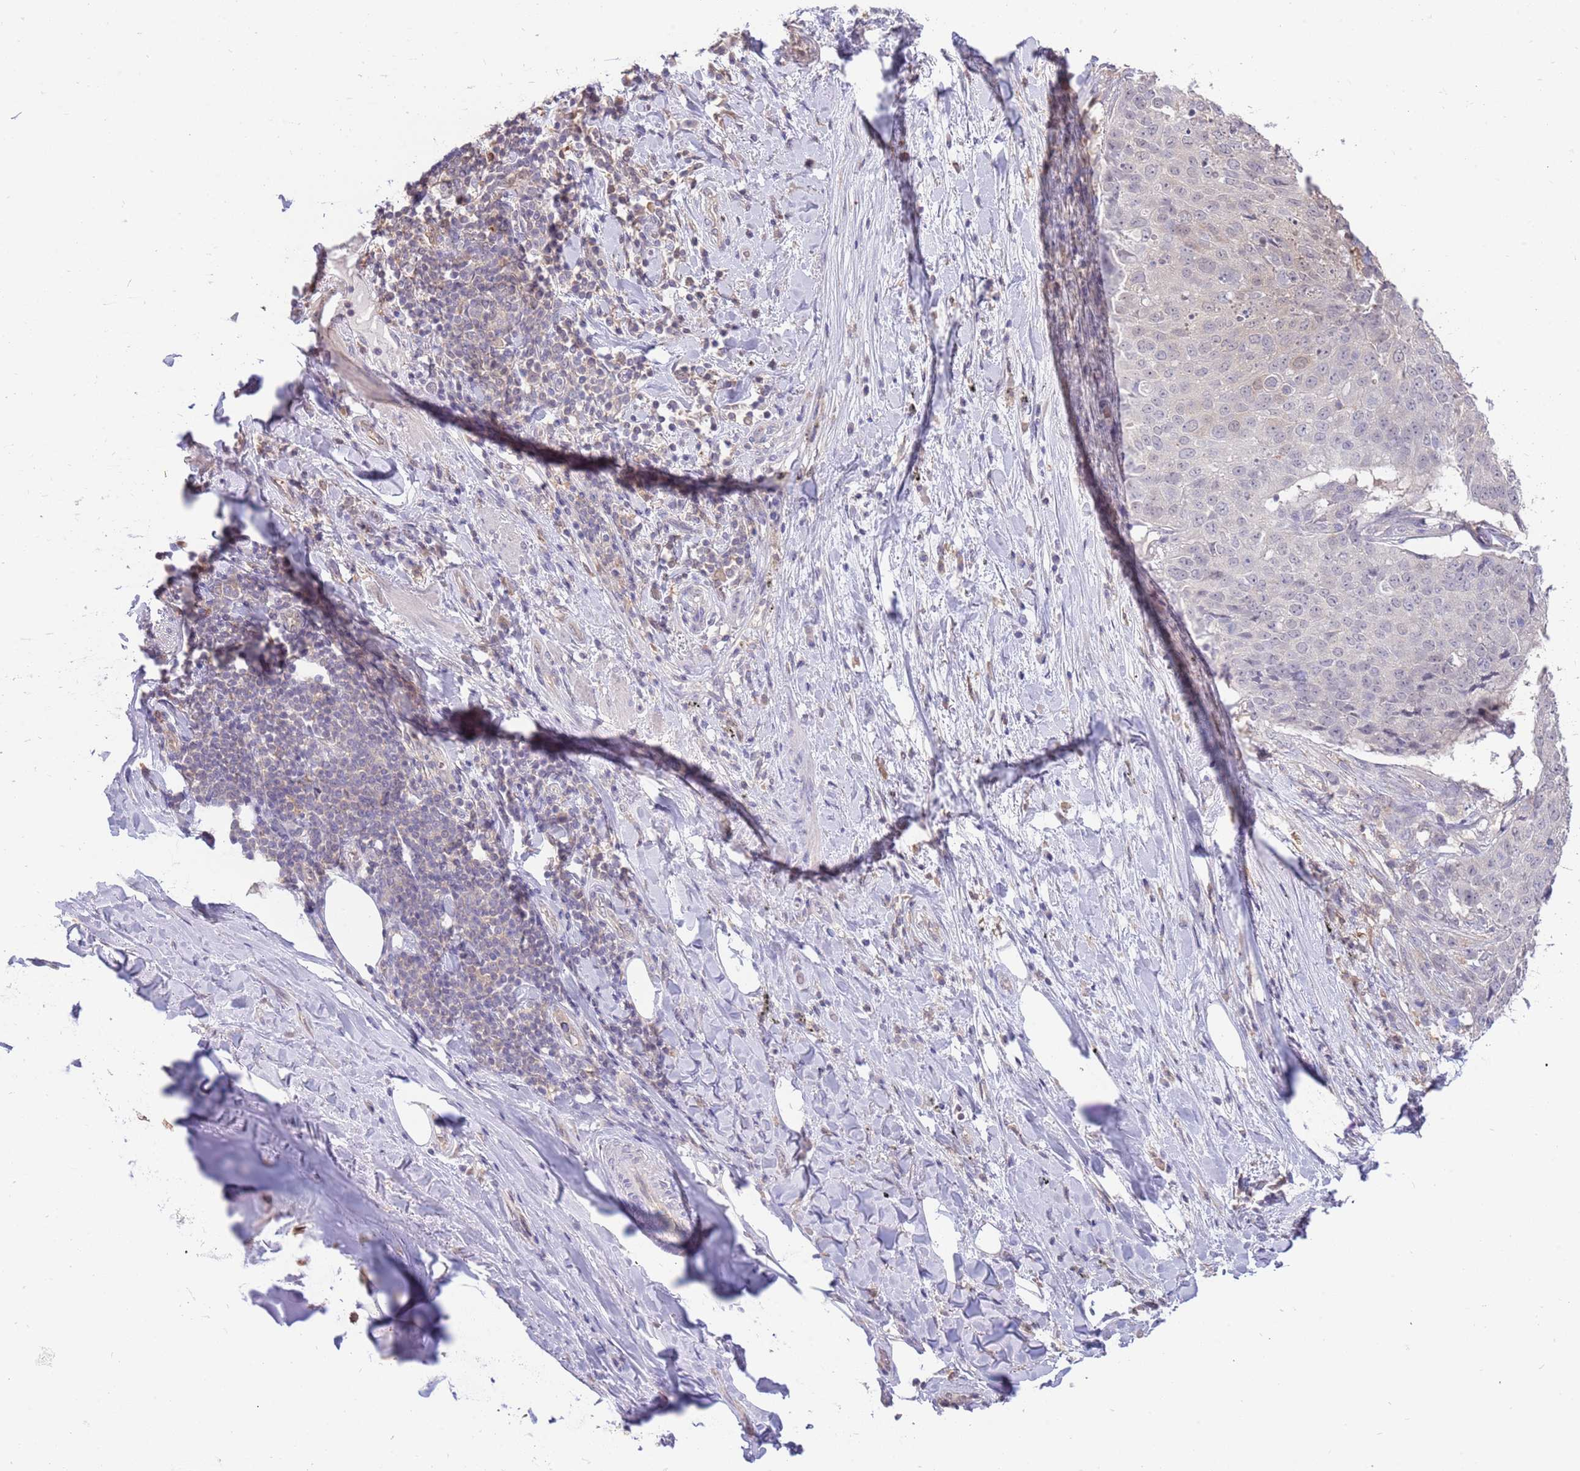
{"staining": {"intensity": "negative", "quantity": "none", "location": "none"}, "tissue": "adipose tissue", "cell_type": "Adipocytes", "image_type": "normal", "snomed": [{"axis": "morphology", "description": "Normal tissue, NOS"}, {"axis": "morphology", "description": "Squamous cell carcinoma, NOS"}, {"axis": "topography", "description": "Bronchus"}, {"axis": "topography", "description": "Lung"}], "caption": "Immunohistochemical staining of benign human adipose tissue reveals no significant staining in adipocytes.", "gene": "AP5S1", "patient": {"sex": "male", "age": 64}}